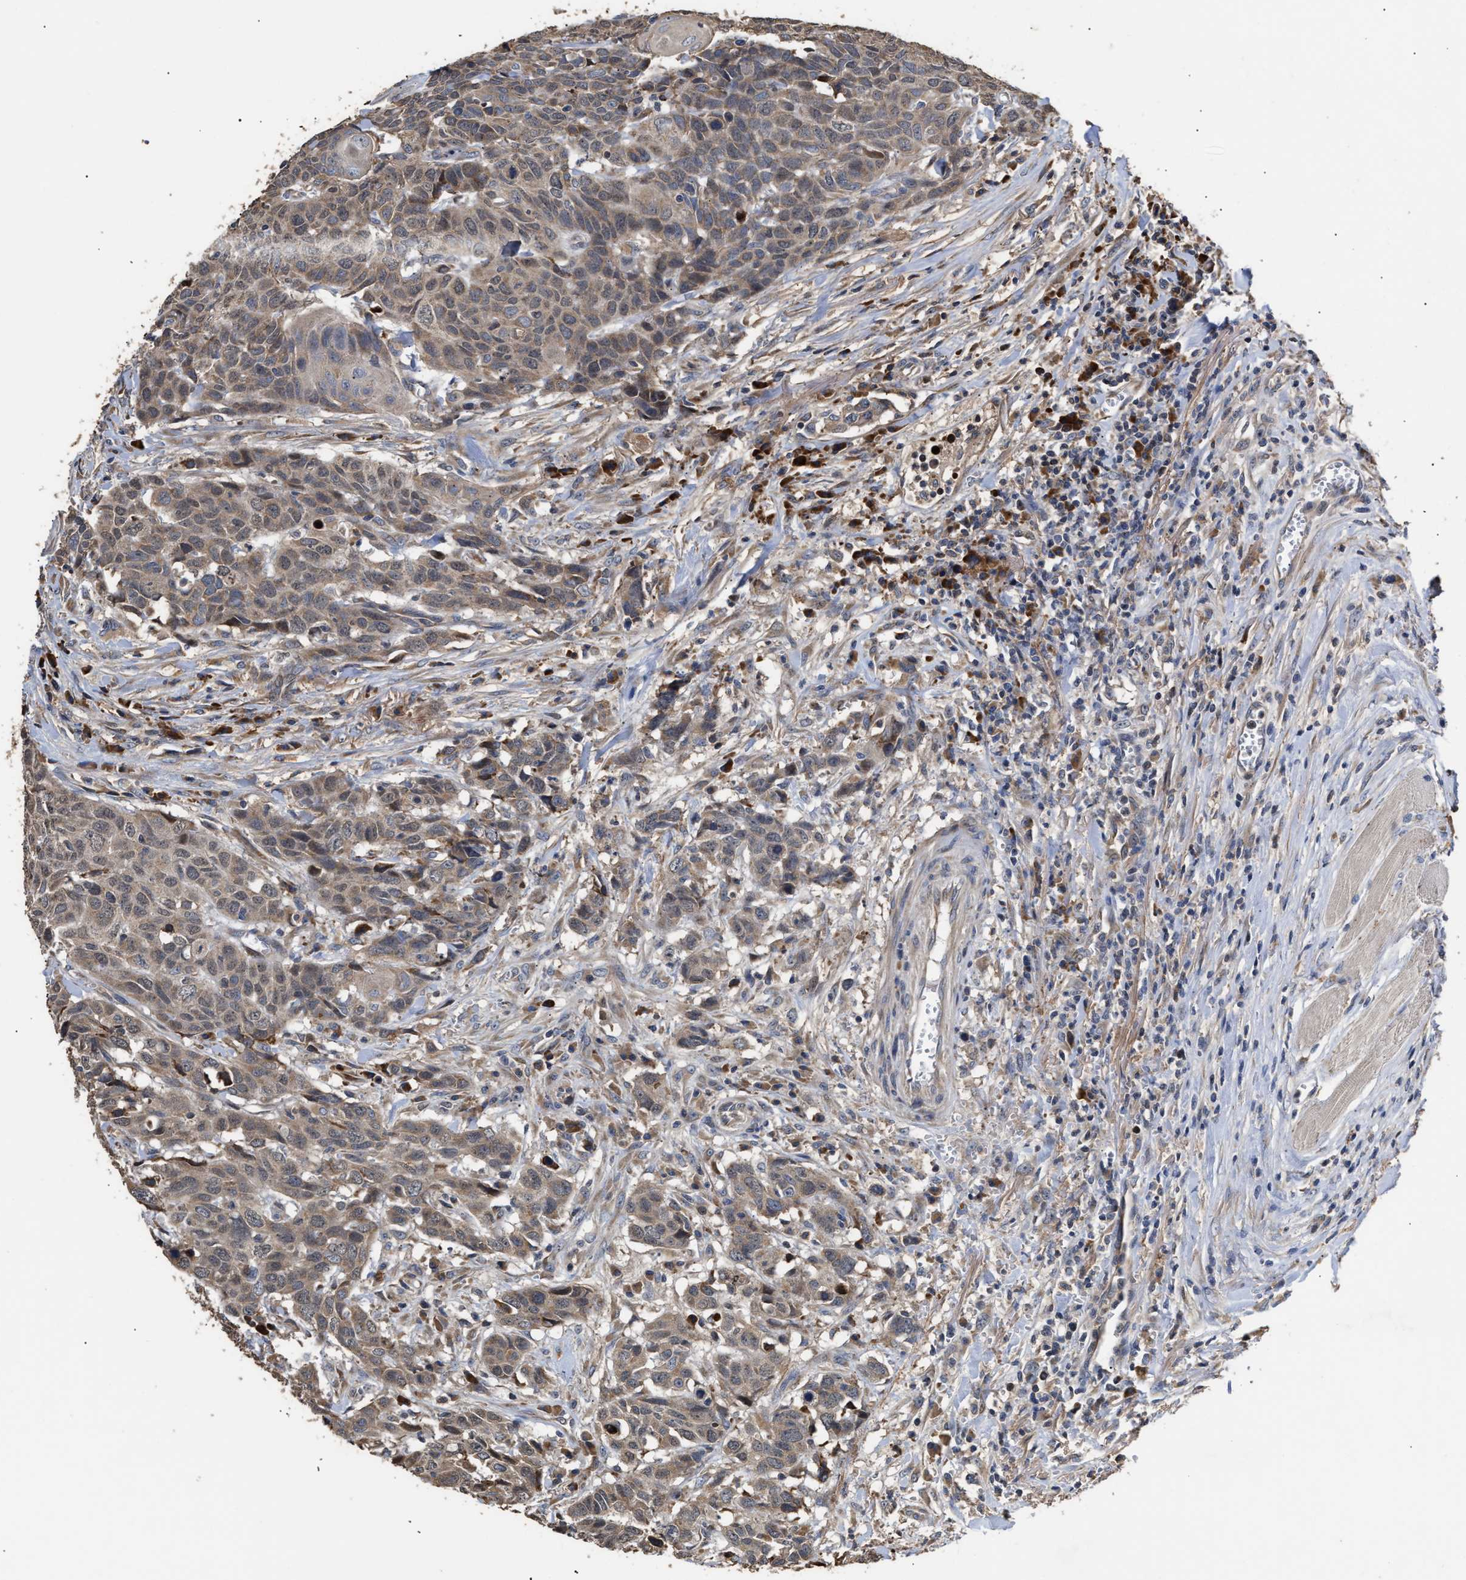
{"staining": {"intensity": "weak", "quantity": ">75%", "location": "cytoplasmic/membranous"}, "tissue": "head and neck cancer", "cell_type": "Tumor cells", "image_type": "cancer", "snomed": [{"axis": "morphology", "description": "Squamous cell carcinoma, NOS"}, {"axis": "topography", "description": "Head-Neck"}], "caption": "Immunohistochemical staining of head and neck cancer (squamous cell carcinoma) shows weak cytoplasmic/membranous protein positivity in about >75% of tumor cells. The staining was performed using DAB (3,3'-diaminobenzidine) to visualize the protein expression in brown, while the nuclei were stained in blue with hematoxylin (Magnification: 20x).", "gene": "GOSR1", "patient": {"sex": "male", "age": 66}}